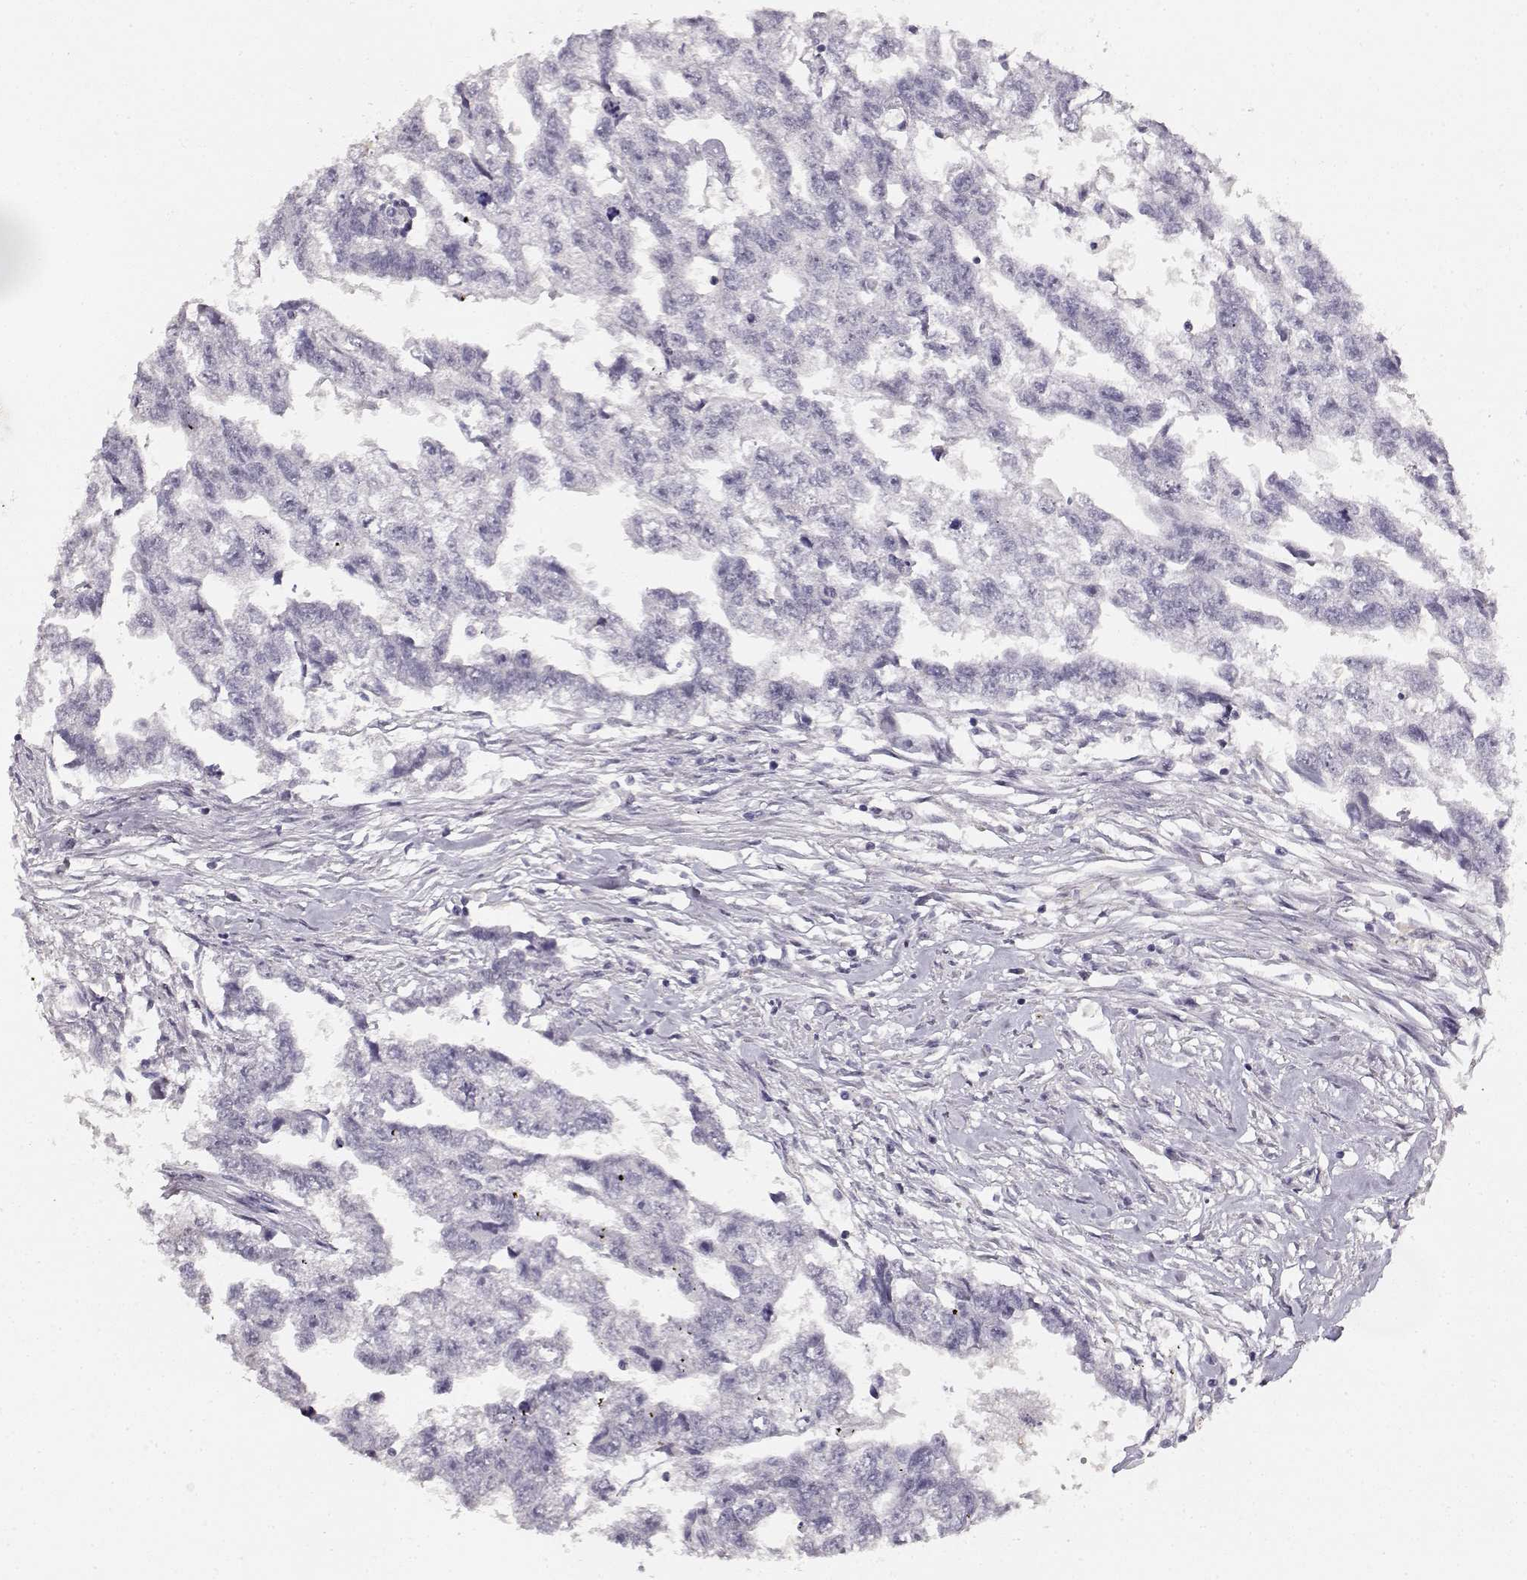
{"staining": {"intensity": "negative", "quantity": "none", "location": "none"}, "tissue": "testis cancer", "cell_type": "Tumor cells", "image_type": "cancer", "snomed": [{"axis": "morphology", "description": "Carcinoma, Embryonal, NOS"}, {"axis": "morphology", "description": "Teratoma, malignant, NOS"}, {"axis": "topography", "description": "Testis"}], "caption": "The immunohistochemistry photomicrograph has no significant expression in tumor cells of embryonal carcinoma (testis) tissue.", "gene": "TPH2", "patient": {"sex": "male", "age": 44}}